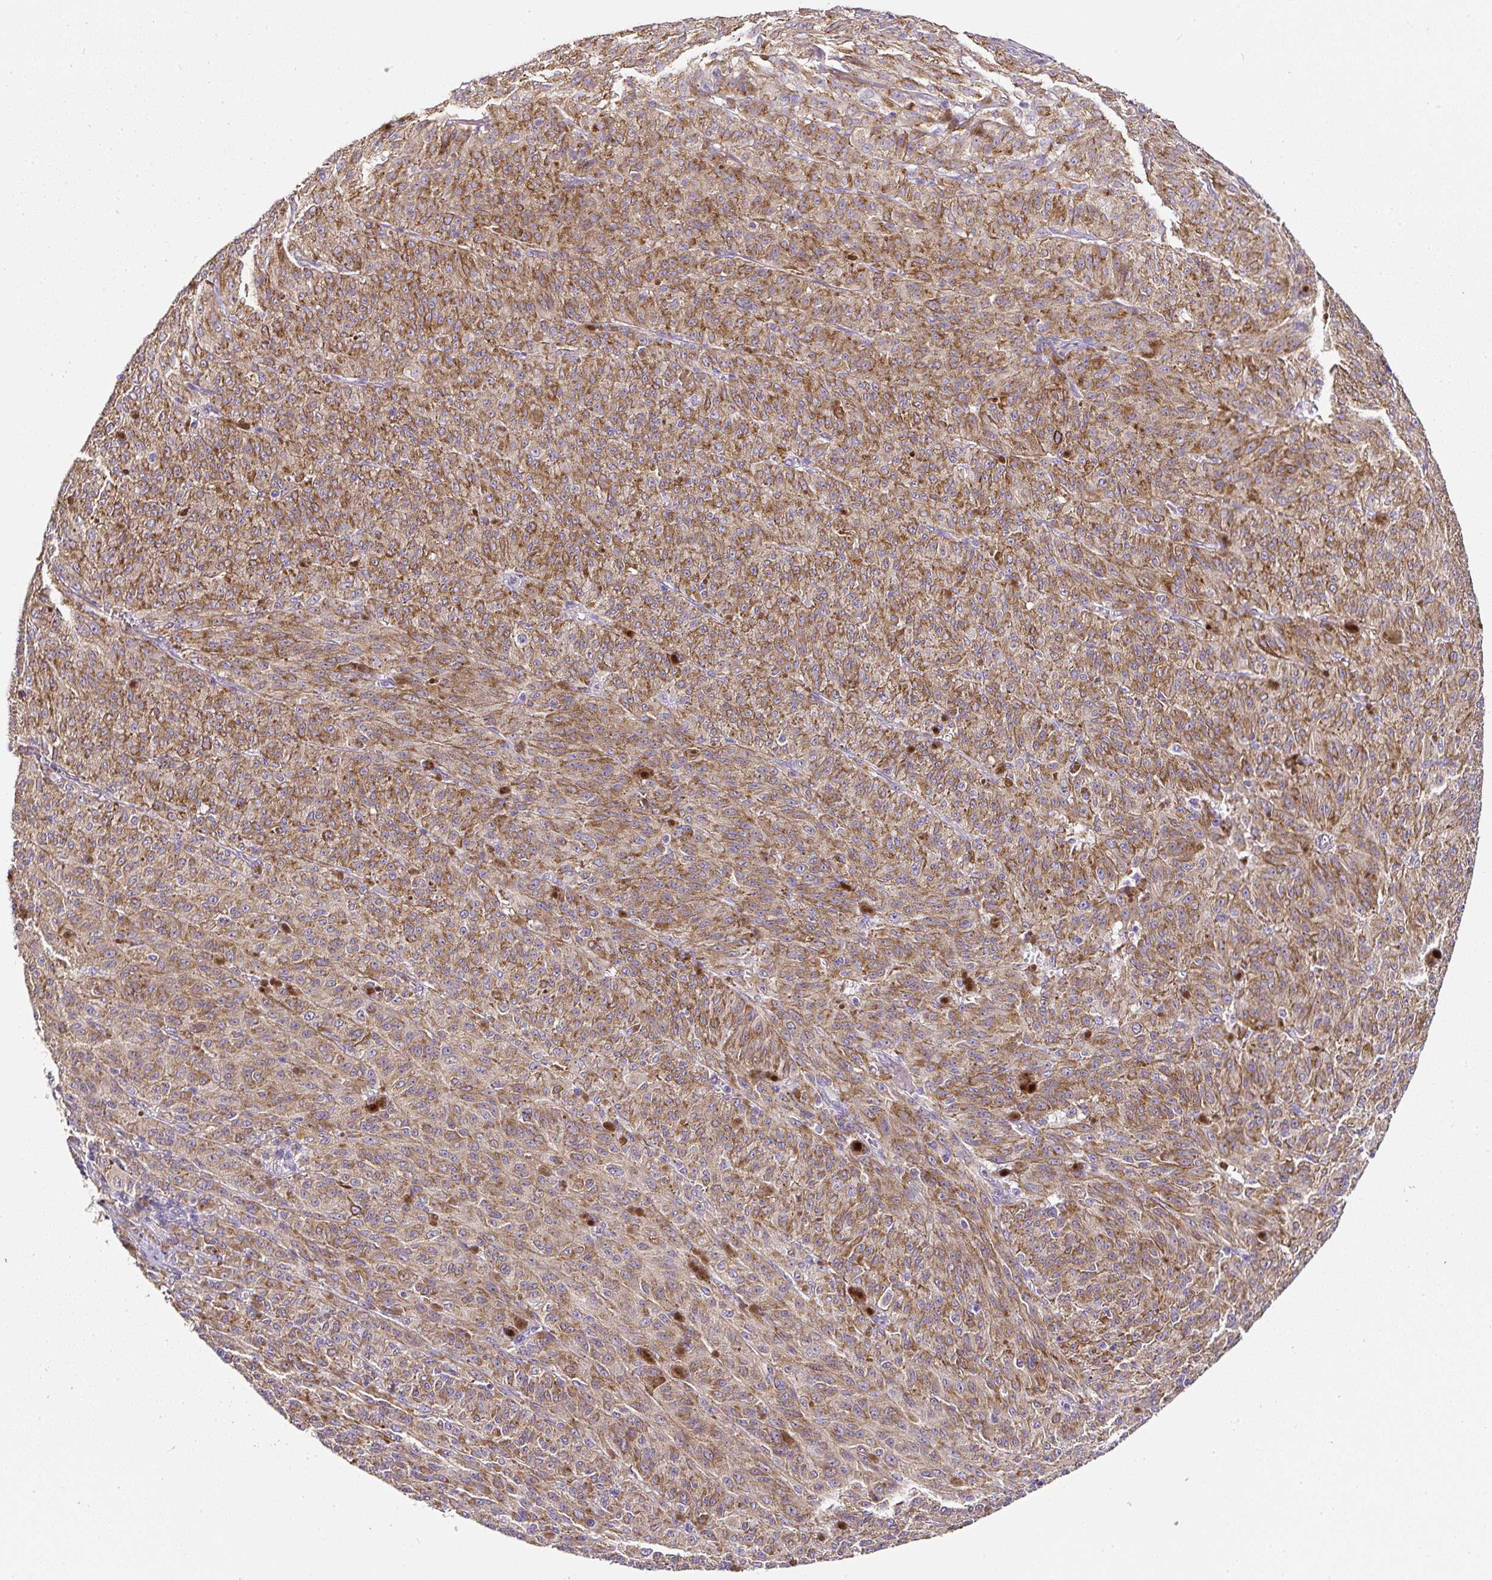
{"staining": {"intensity": "moderate", "quantity": ">75%", "location": "cytoplasmic/membranous"}, "tissue": "melanoma", "cell_type": "Tumor cells", "image_type": "cancer", "snomed": [{"axis": "morphology", "description": "Malignant melanoma, NOS"}, {"axis": "topography", "description": "Skin"}], "caption": "This is an image of immunohistochemistry (IHC) staining of malignant melanoma, which shows moderate staining in the cytoplasmic/membranous of tumor cells.", "gene": "HPS4", "patient": {"sex": "female", "age": 52}}